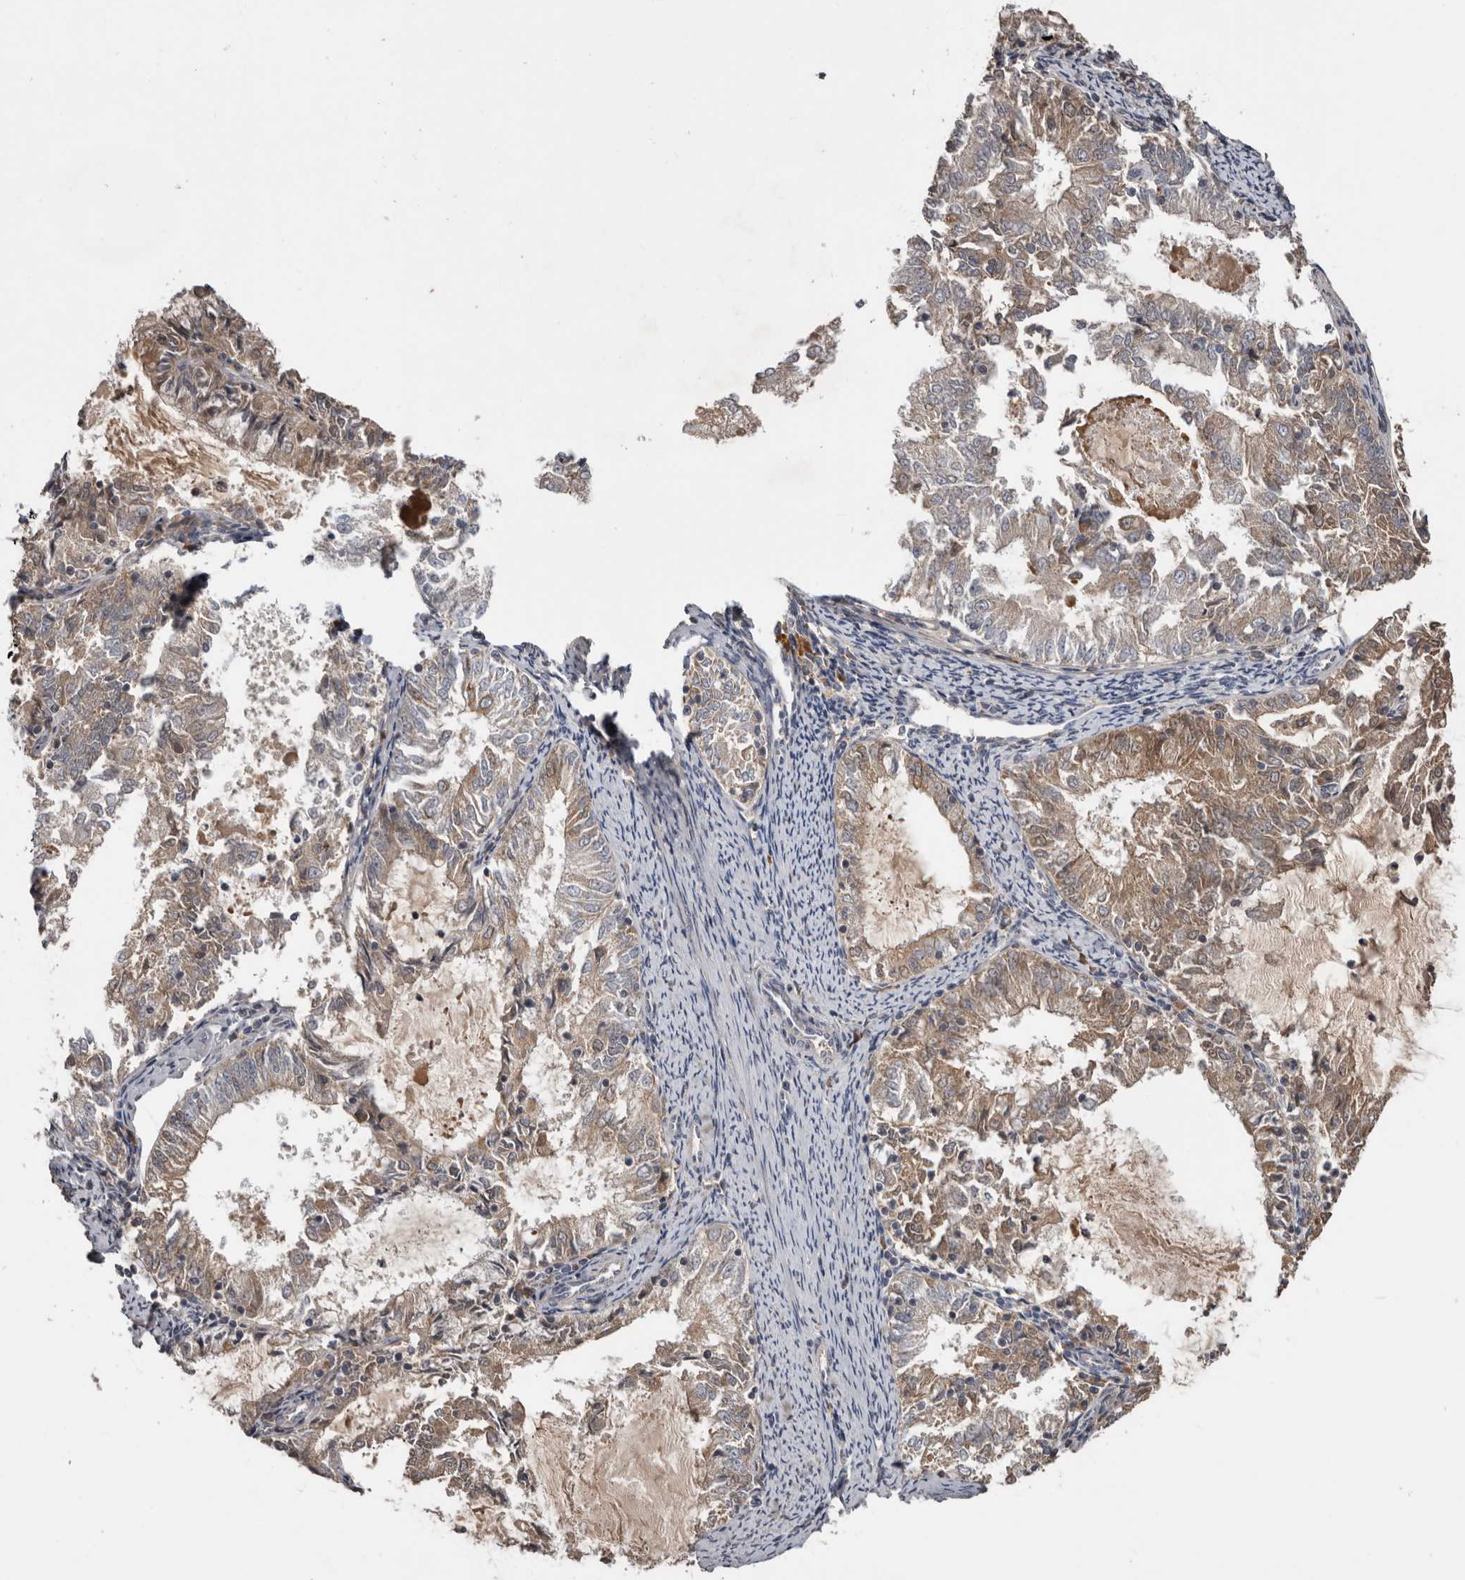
{"staining": {"intensity": "moderate", "quantity": "25%-75%", "location": "cytoplasmic/membranous"}, "tissue": "endometrial cancer", "cell_type": "Tumor cells", "image_type": "cancer", "snomed": [{"axis": "morphology", "description": "Adenocarcinoma, NOS"}, {"axis": "topography", "description": "Endometrium"}], "caption": "Adenocarcinoma (endometrial) stained with a brown dye shows moderate cytoplasmic/membranous positive positivity in about 25%-75% of tumor cells.", "gene": "NMUR1", "patient": {"sex": "female", "age": 57}}